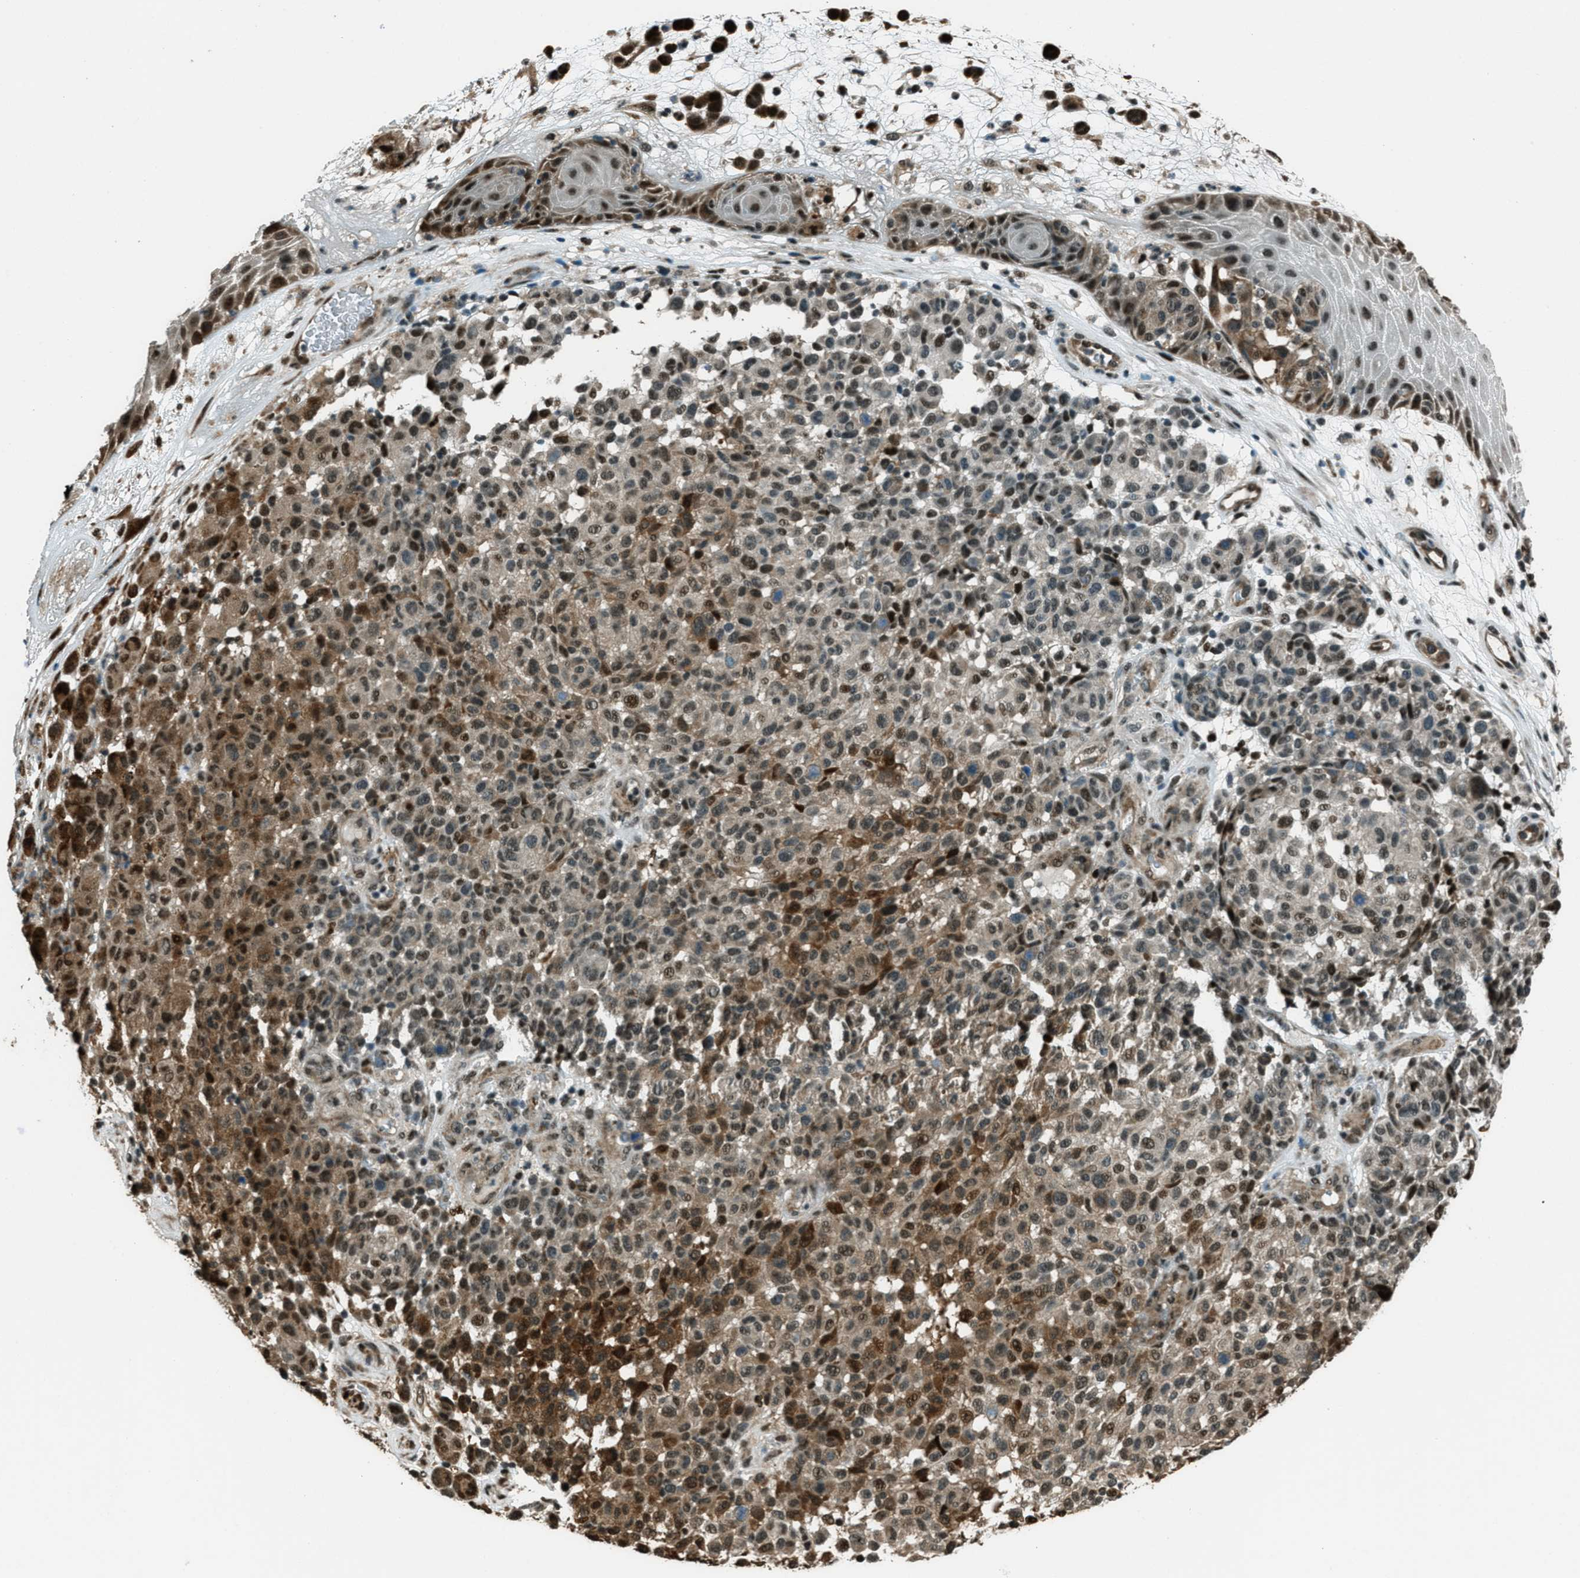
{"staining": {"intensity": "moderate", "quantity": ">75%", "location": "cytoplasmic/membranous,nuclear"}, "tissue": "melanoma", "cell_type": "Tumor cells", "image_type": "cancer", "snomed": [{"axis": "morphology", "description": "Malignant melanoma, NOS"}, {"axis": "topography", "description": "Skin"}], "caption": "Immunohistochemistry histopathology image of malignant melanoma stained for a protein (brown), which demonstrates medium levels of moderate cytoplasmic/membranous and nuclear staining in about >75% of tumor cells.", "gene": "TARDBP", "patient": {"sex": "male", "age": 59}}